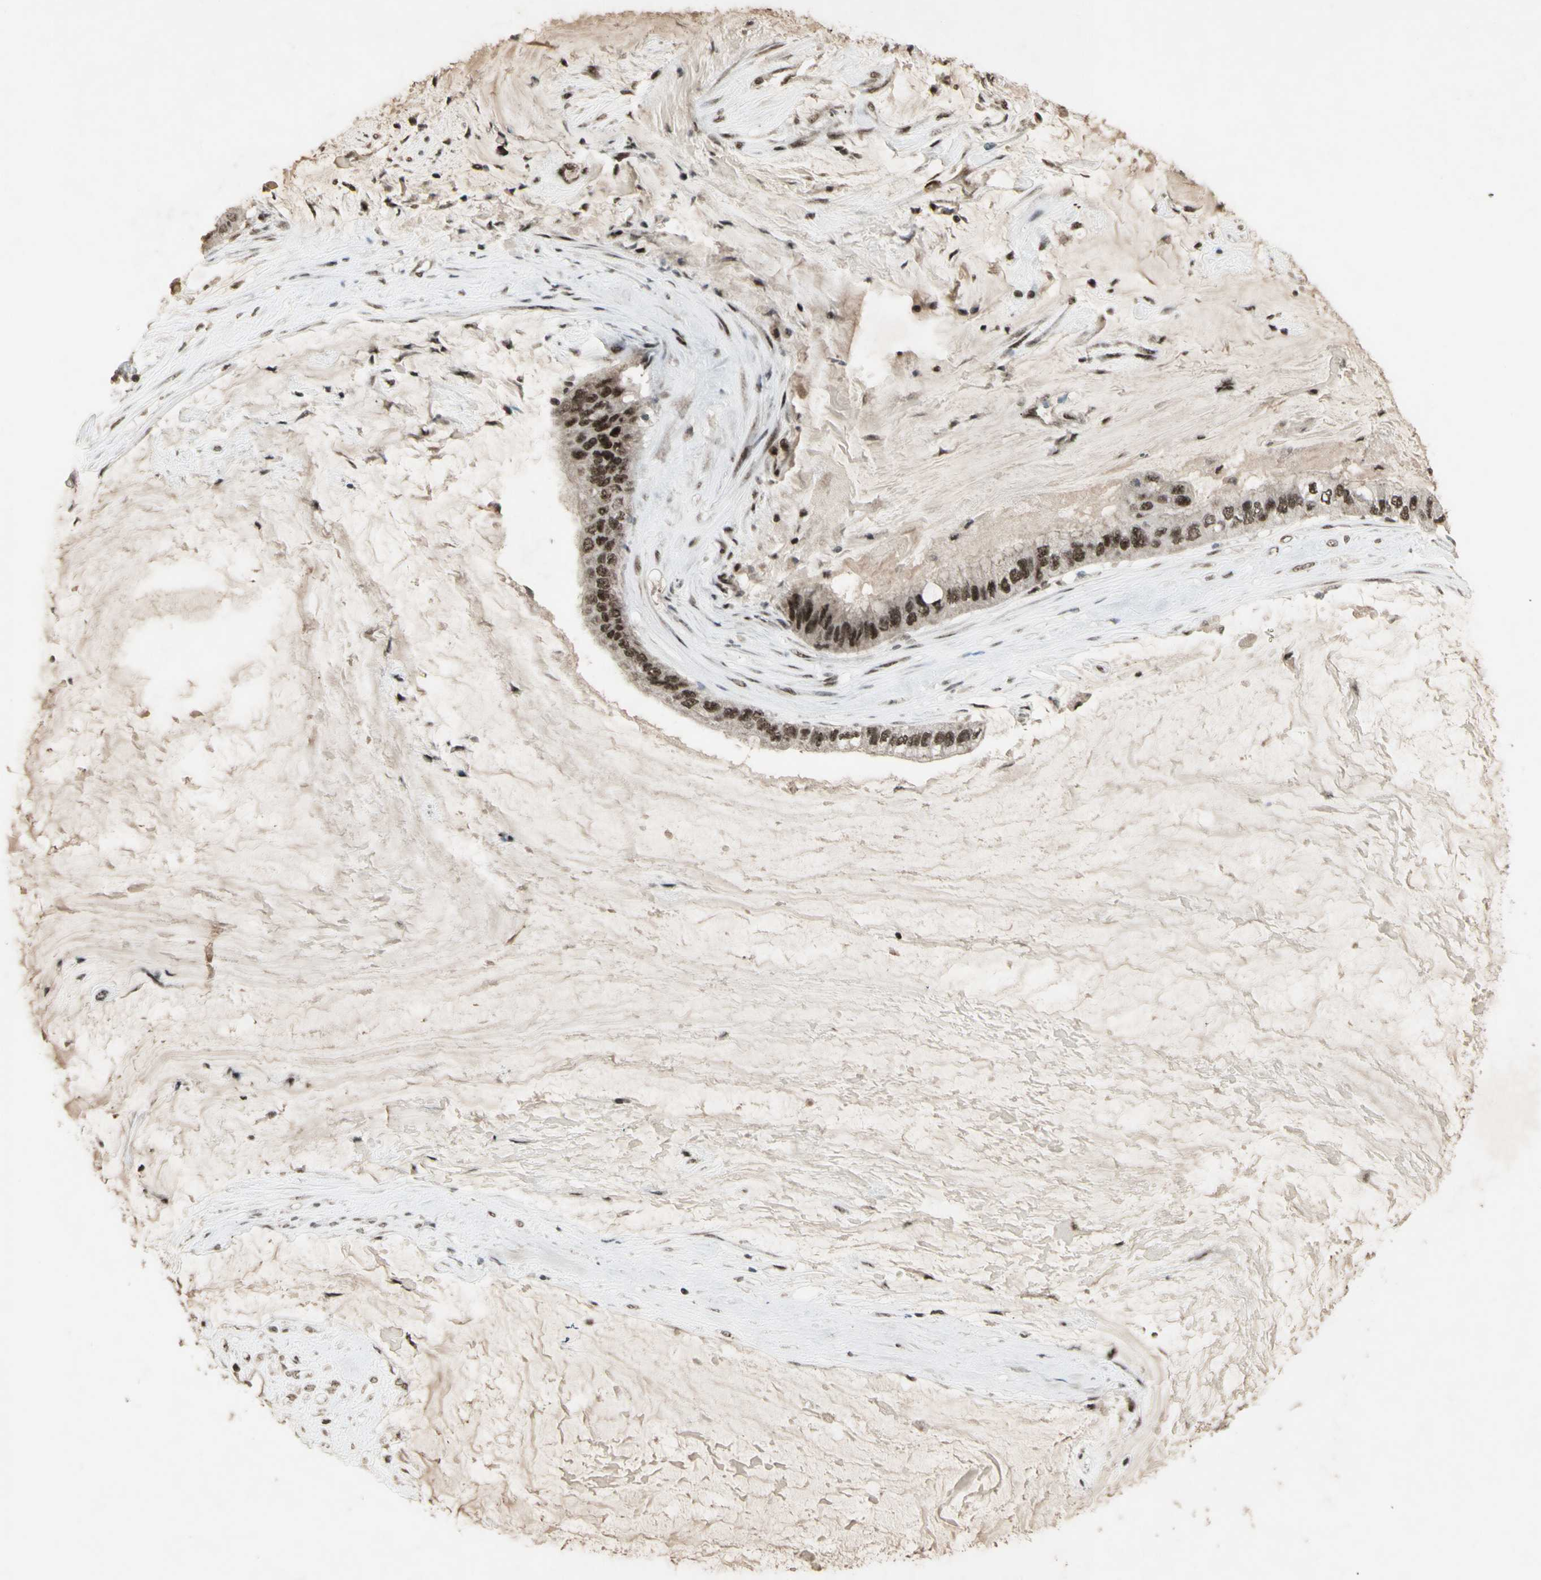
{"staining": {"intensity": "moderate", "quantity": ">75%", "location": "cytoplasmic/membranous,nuclear"}, "tissue": "ovarian cancer", "cell_type": "Tumor cells", "image_type": "cancer", "snomed": [{"axis": "morphology", "description": "Cystadenocarcinoma, mucinous, NOS"}, {"axis": "topography", "description": "Ovary"}], "caption": "Human ovarian cancer stained with a protein marker reveals moderate staining in tumor cells.", "gene": "CCNT1", "patient": {"sex": "female", "age": 80}}